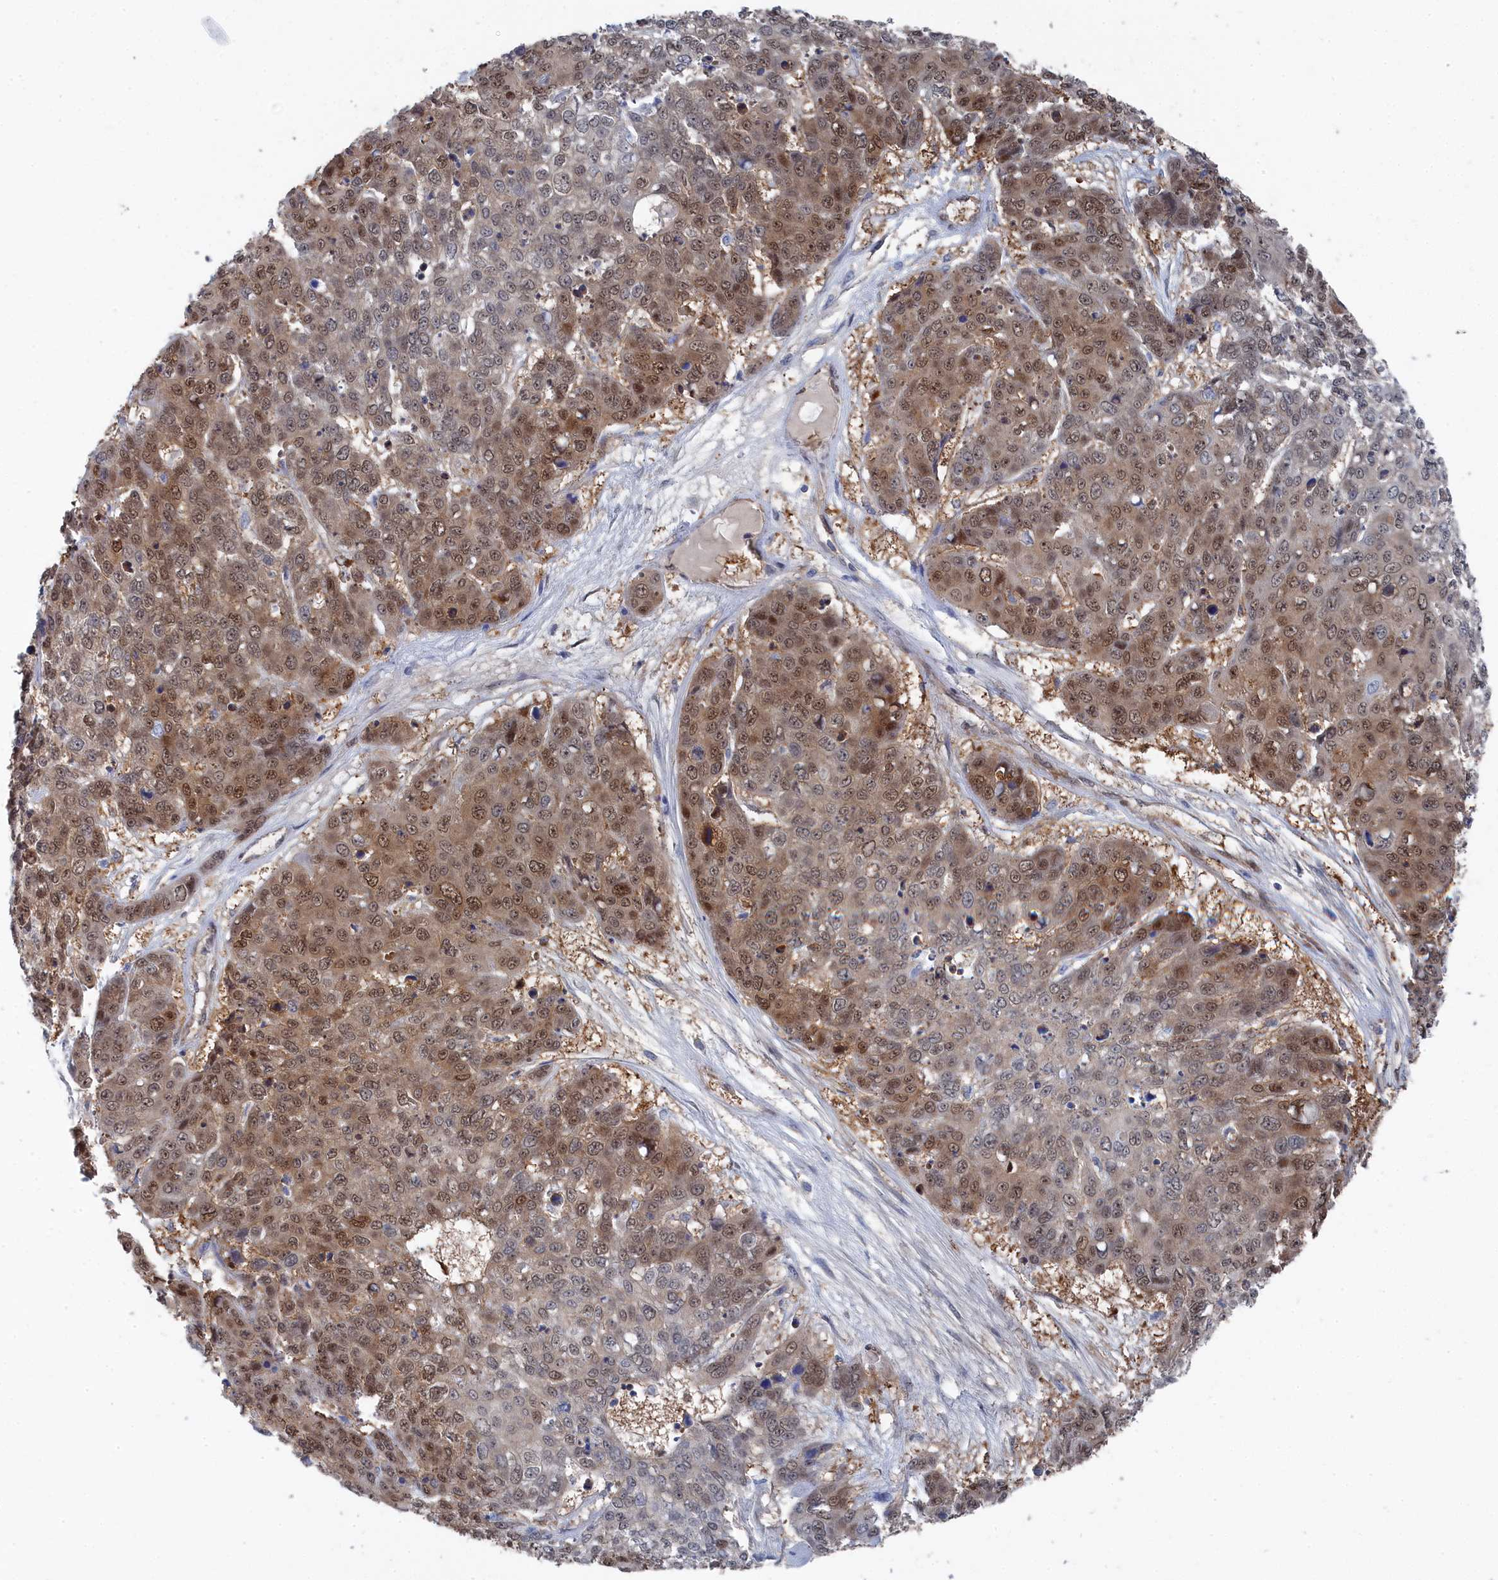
{"staining": {"intensity": "moderate", "quantity": "25%-75%", "location": "cytoplasmic/membranous,nuclear"}, "tissue": "skin cancer", "cell_type": "Tumor cells", "image_type": "cancer", "snomed": [{"axis": "morphology", "description": "Squamous cell carcinoma, NOS"}, {"axis": "topography", "description": "Skin"}], "caption": "IHC micrograph of human squamous cell carcinoma (skin) stained for a protein (brown), which exhibits medium levels of moderate cytoplasmic/membranous and nuclear expression in about 25%-75% of tumor cells.", "gene": "IRGQ", "patient": {"sex": "male", "age": 71}}